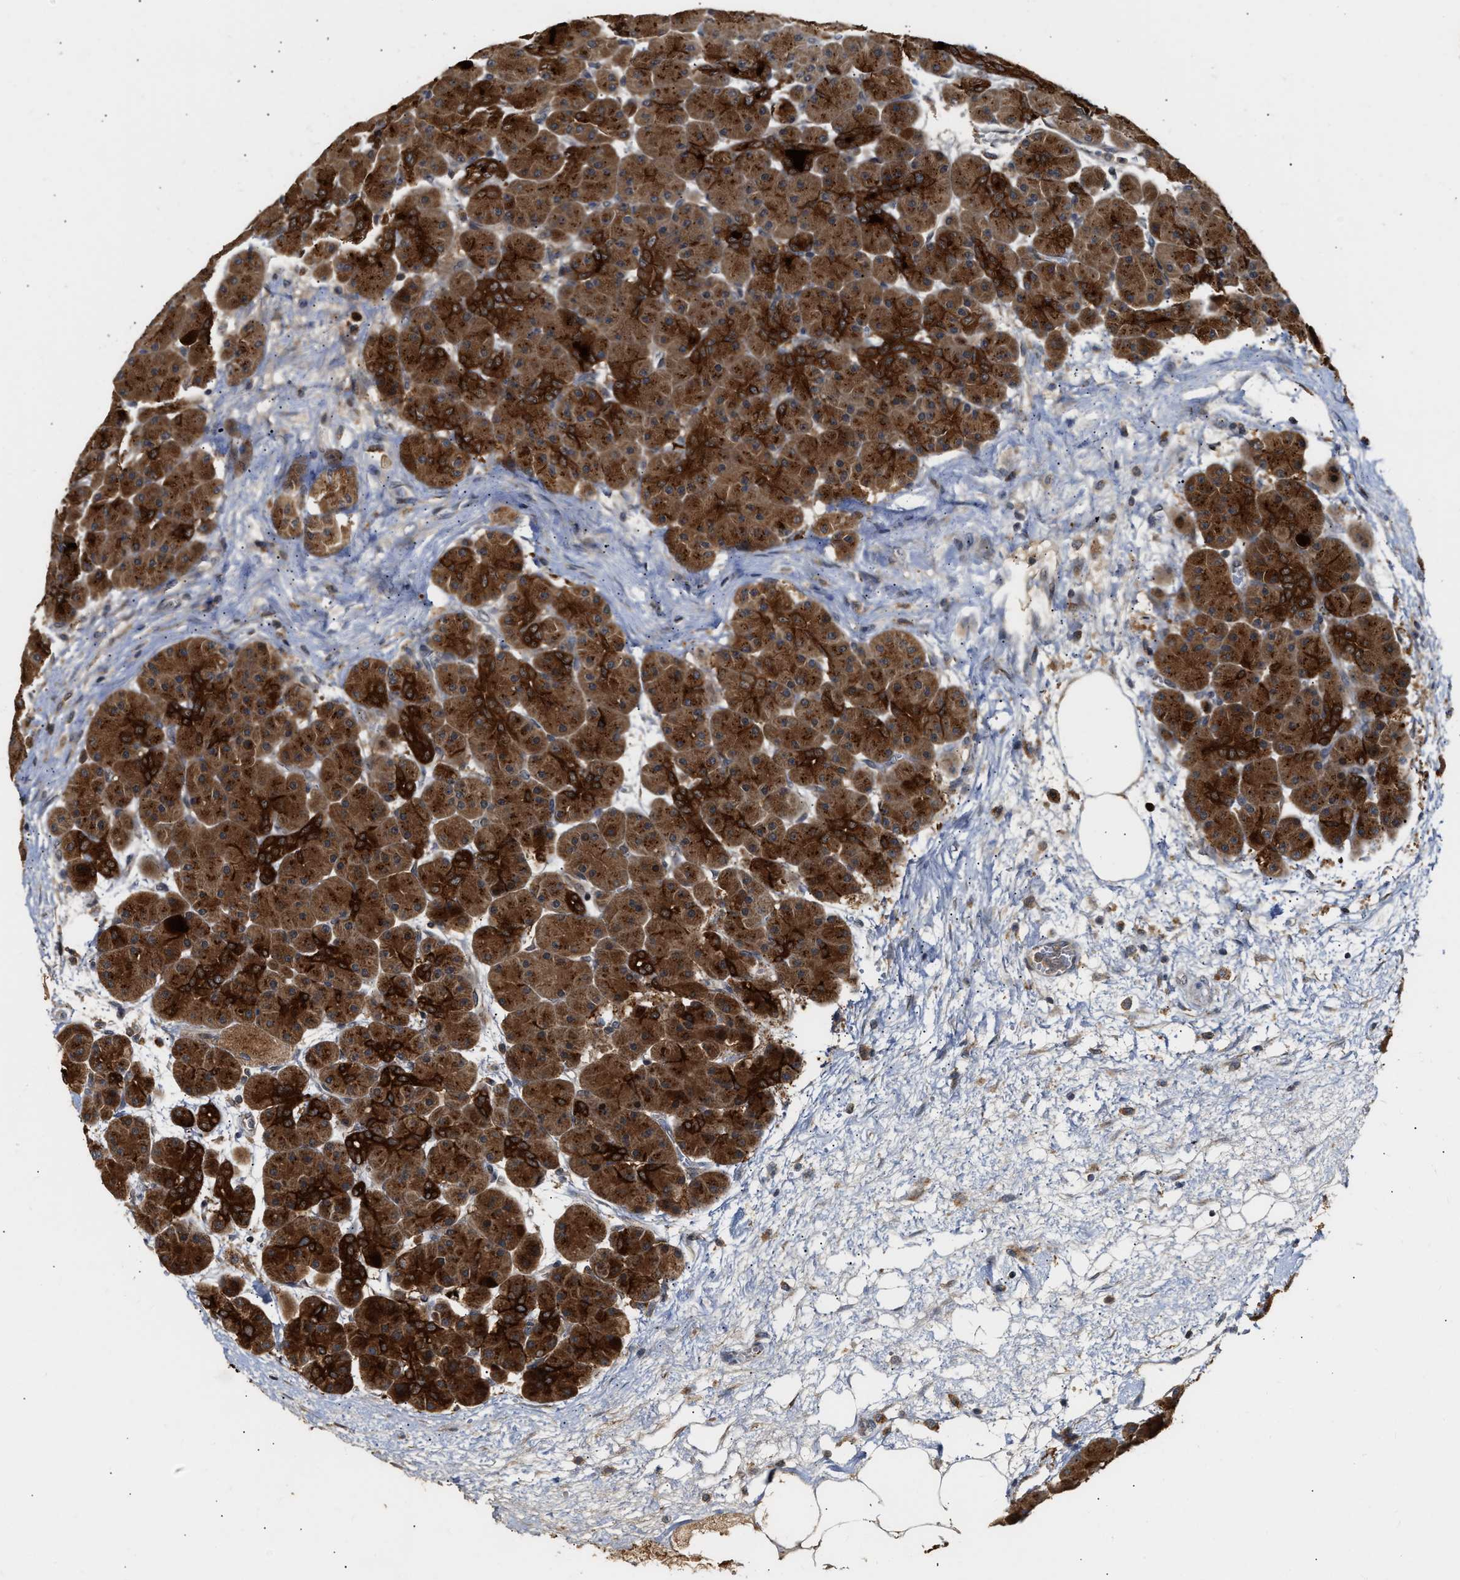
{"staining": {"intensity": "strong", "quantity": ">75%", "location": "cytoplasmic/membranous"}, "tissue": "pancreas", "cell_type": "Exocrine glandular cells", "image_type": "normal", "snomed": [{"axis": "morphology", "description": "Normal tissue, NOS"}, {"axis": "topography", "description": "Pancreas"}], "caption": "Immunohistochemical staining of unremarkable pancreas displays strong cytoplasmic/membranous protein staining in approximately >75% of exocrine glandular cells. (IHC, brightfield microscopy, high magnification).", "gene": "EXTL2", "patient": {"sex": "male", "age": 66}}